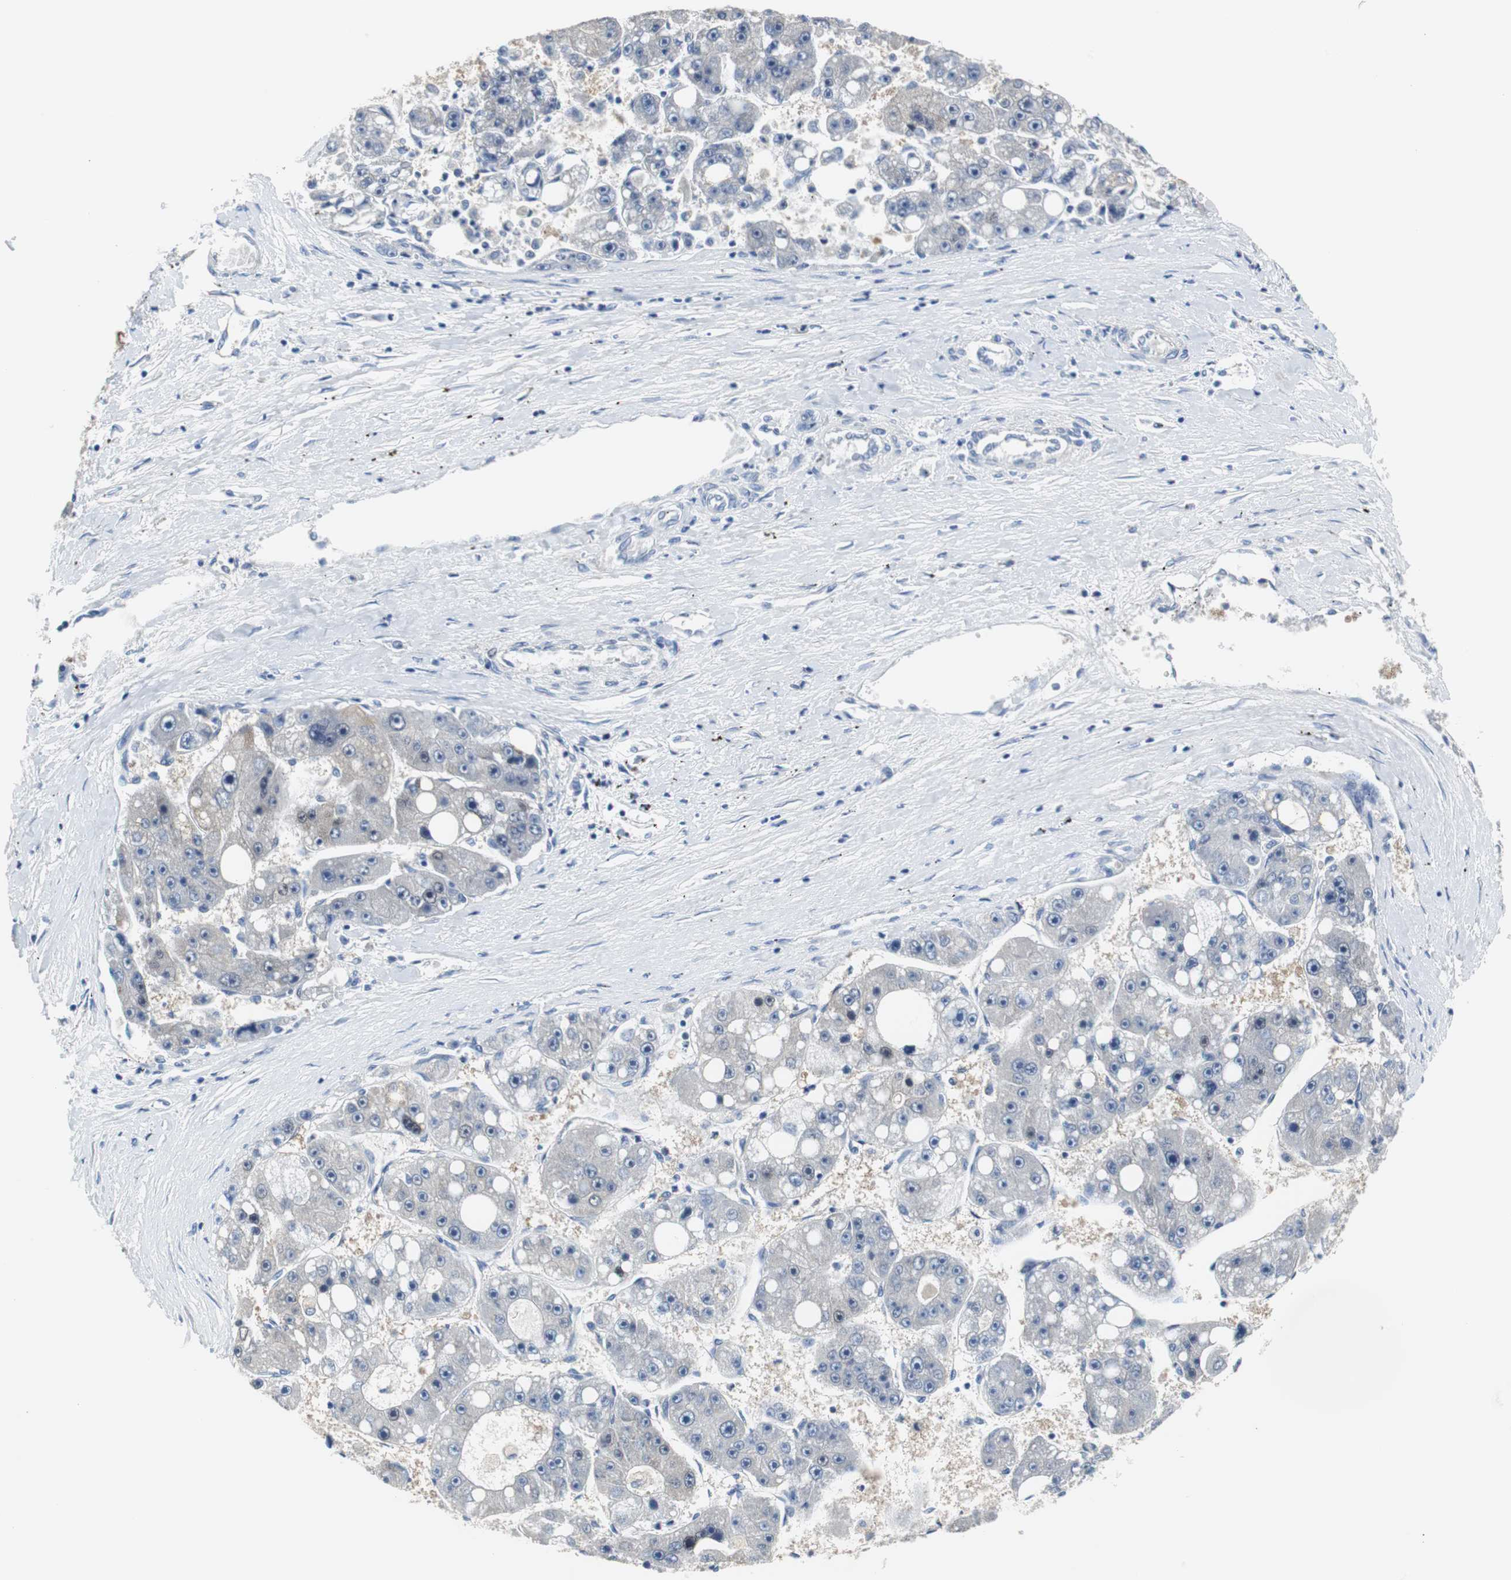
{"staining": {"intensity": "negative", "quantity": "none", "location": "none"}, "tissue": "liver cancer", "cell_type": "Tumor cells", "image_type": "cancer", "snomed": [{"axis": "morphology", "description": "Carcinoma, Hepatocellular, NOS"}, {"axis": "topography", "description": "Liver"}], "caption": "Protein analysis of hepatocellular carcinoma (liver) reveals no significant positivity in tumor cells. Nuclei are stained in blue.", "gene": "PCK1", "patient": {"sex": "female", "age": 61}}